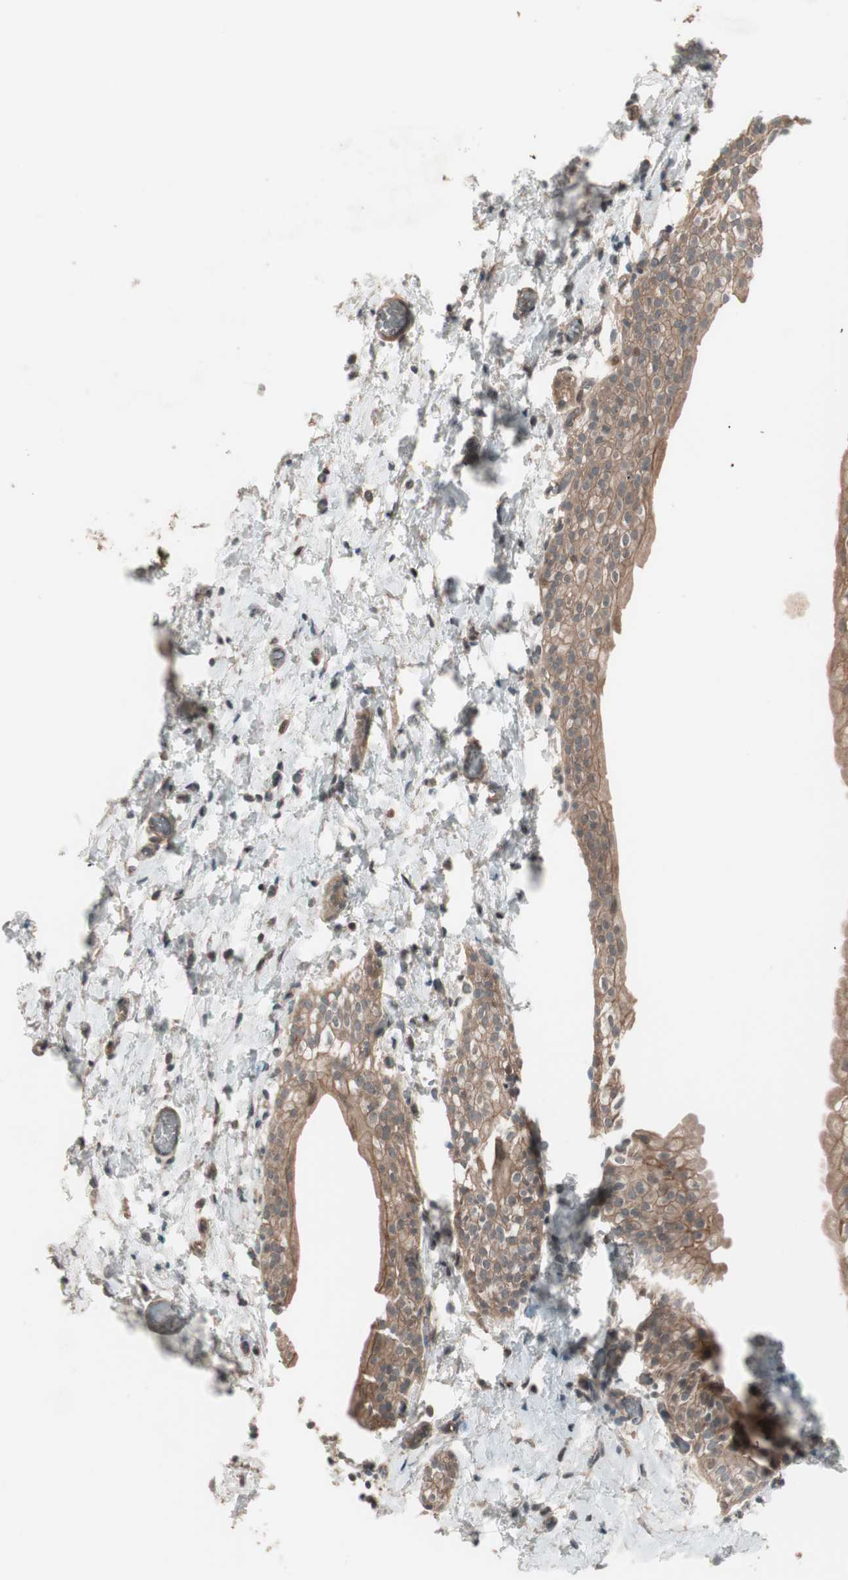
{"staining": {"intensity": "weak", "quantity": "25%-75%", "location": "cytoplasmic/membranous"}, "tissue": "smooth muscle", "cell_type": "Smooth muscle cells", "image_type": "normal", "snomed": [{"axis": "morphology", "description": "Normal tissue, NOS"}, {"axis": "topography", "description": "Smooth muscle"}], "caption": "Protein staining by immunohistochemistry (IHC) displays weak cytoplasmic/membranous positivity in about 25%-75% of smooth muscle cells in benign smooth muscle.", "gene": "TFPI", "patient": {"sex": "male", "age": 16}}